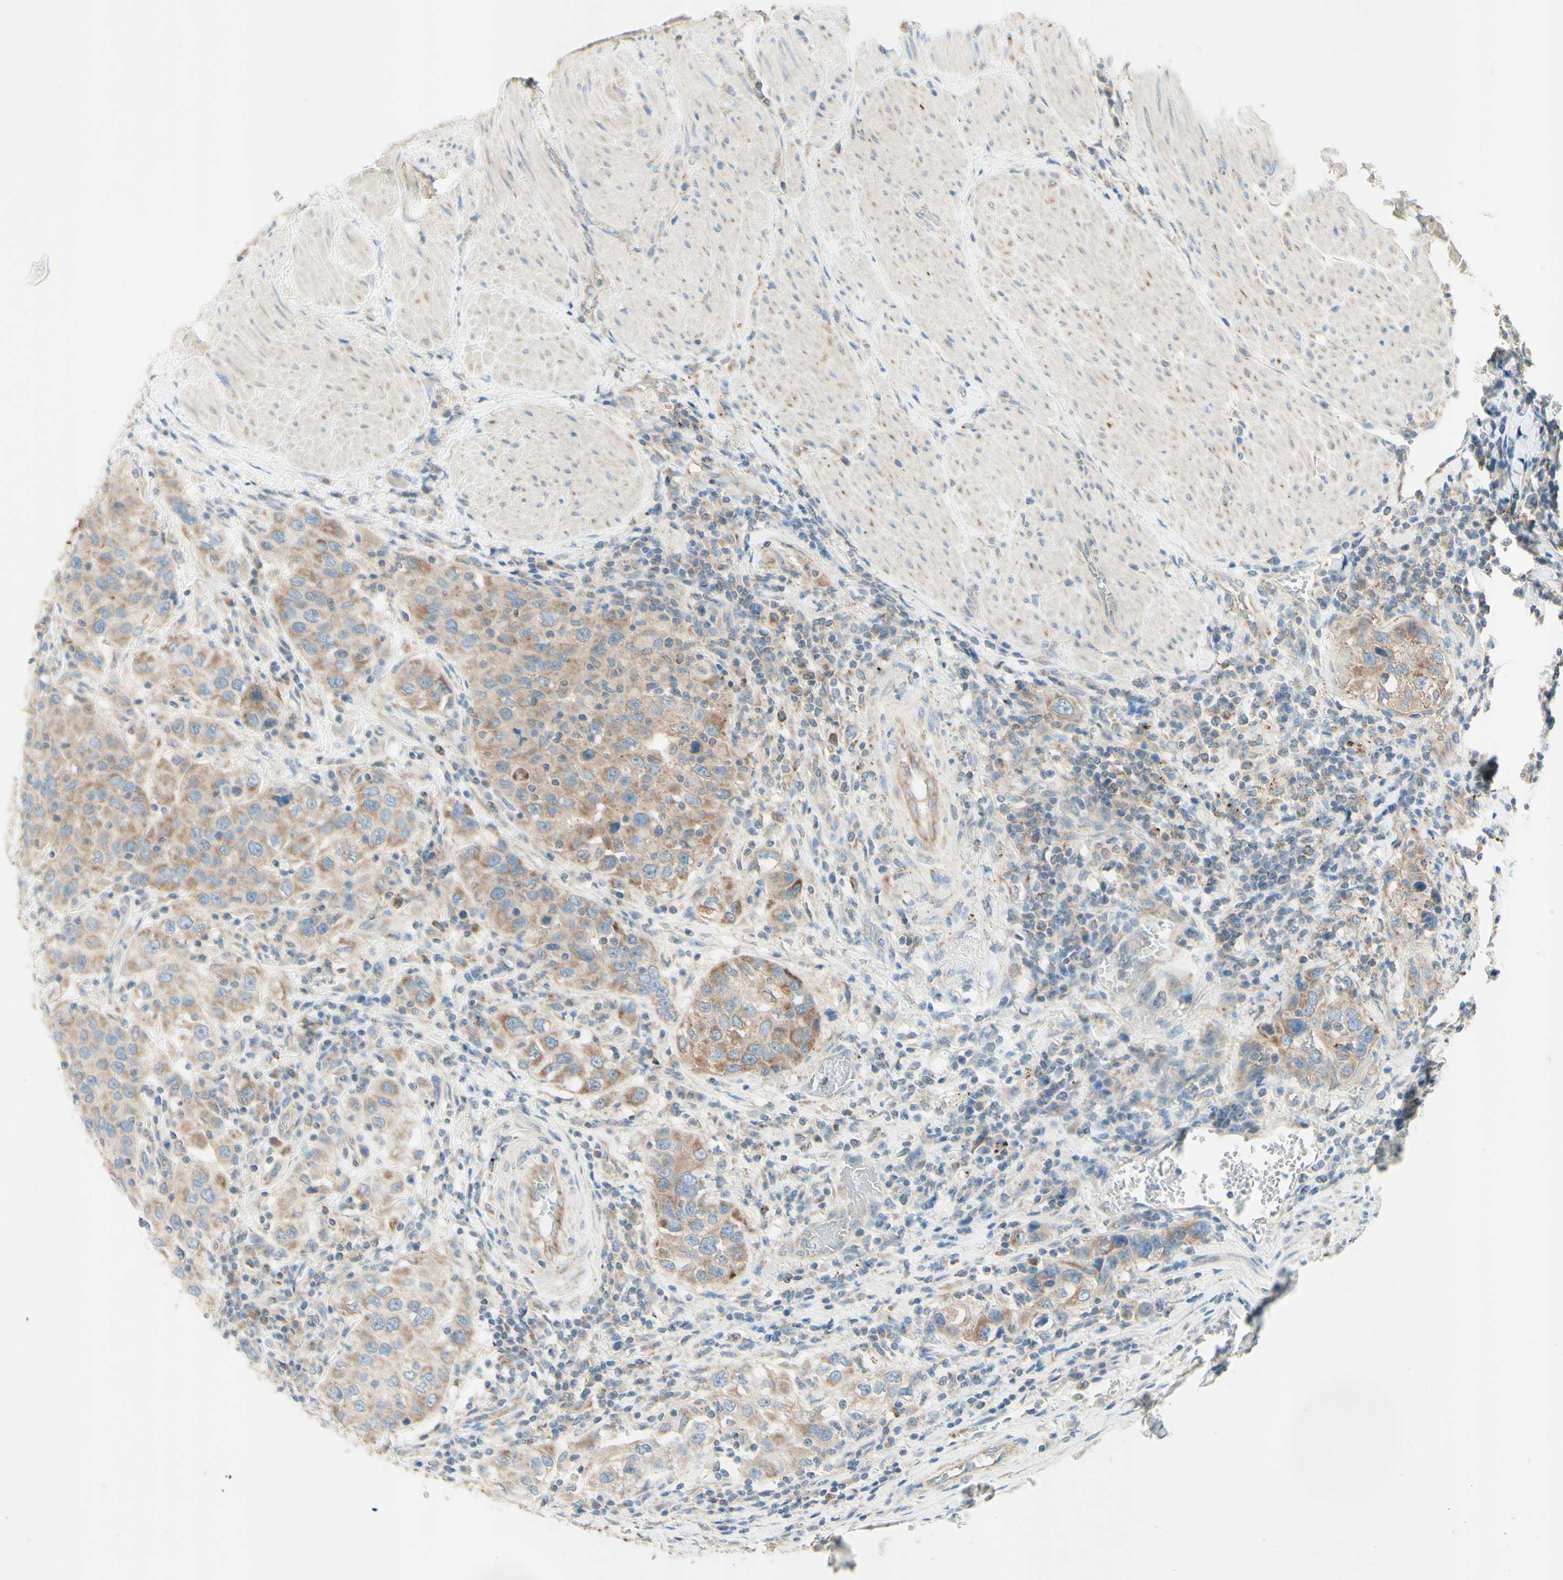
{"staining": {"intensity": "moderate", "quantity": ">75%", "location": "cytoplasmic/membranous"}, "tissue": "urothelial cancer", "cell_type": "Tumor cells", "image_type": "cancer", "snomed": [{"axis": "morphology", "description": "Urothelial carcinoma, High grade"}, {"axis": "topography", "description": "Urinary bladder"}], "caption": "IHC of human urothelial cancer exhibits medium levels of moderate cytoplasmic/membranous expression in about >75% of tumor cells. Nuclei are stained in blue.", "gene": "ARMC10", "patient": {"sex": "female", "age": 80}}